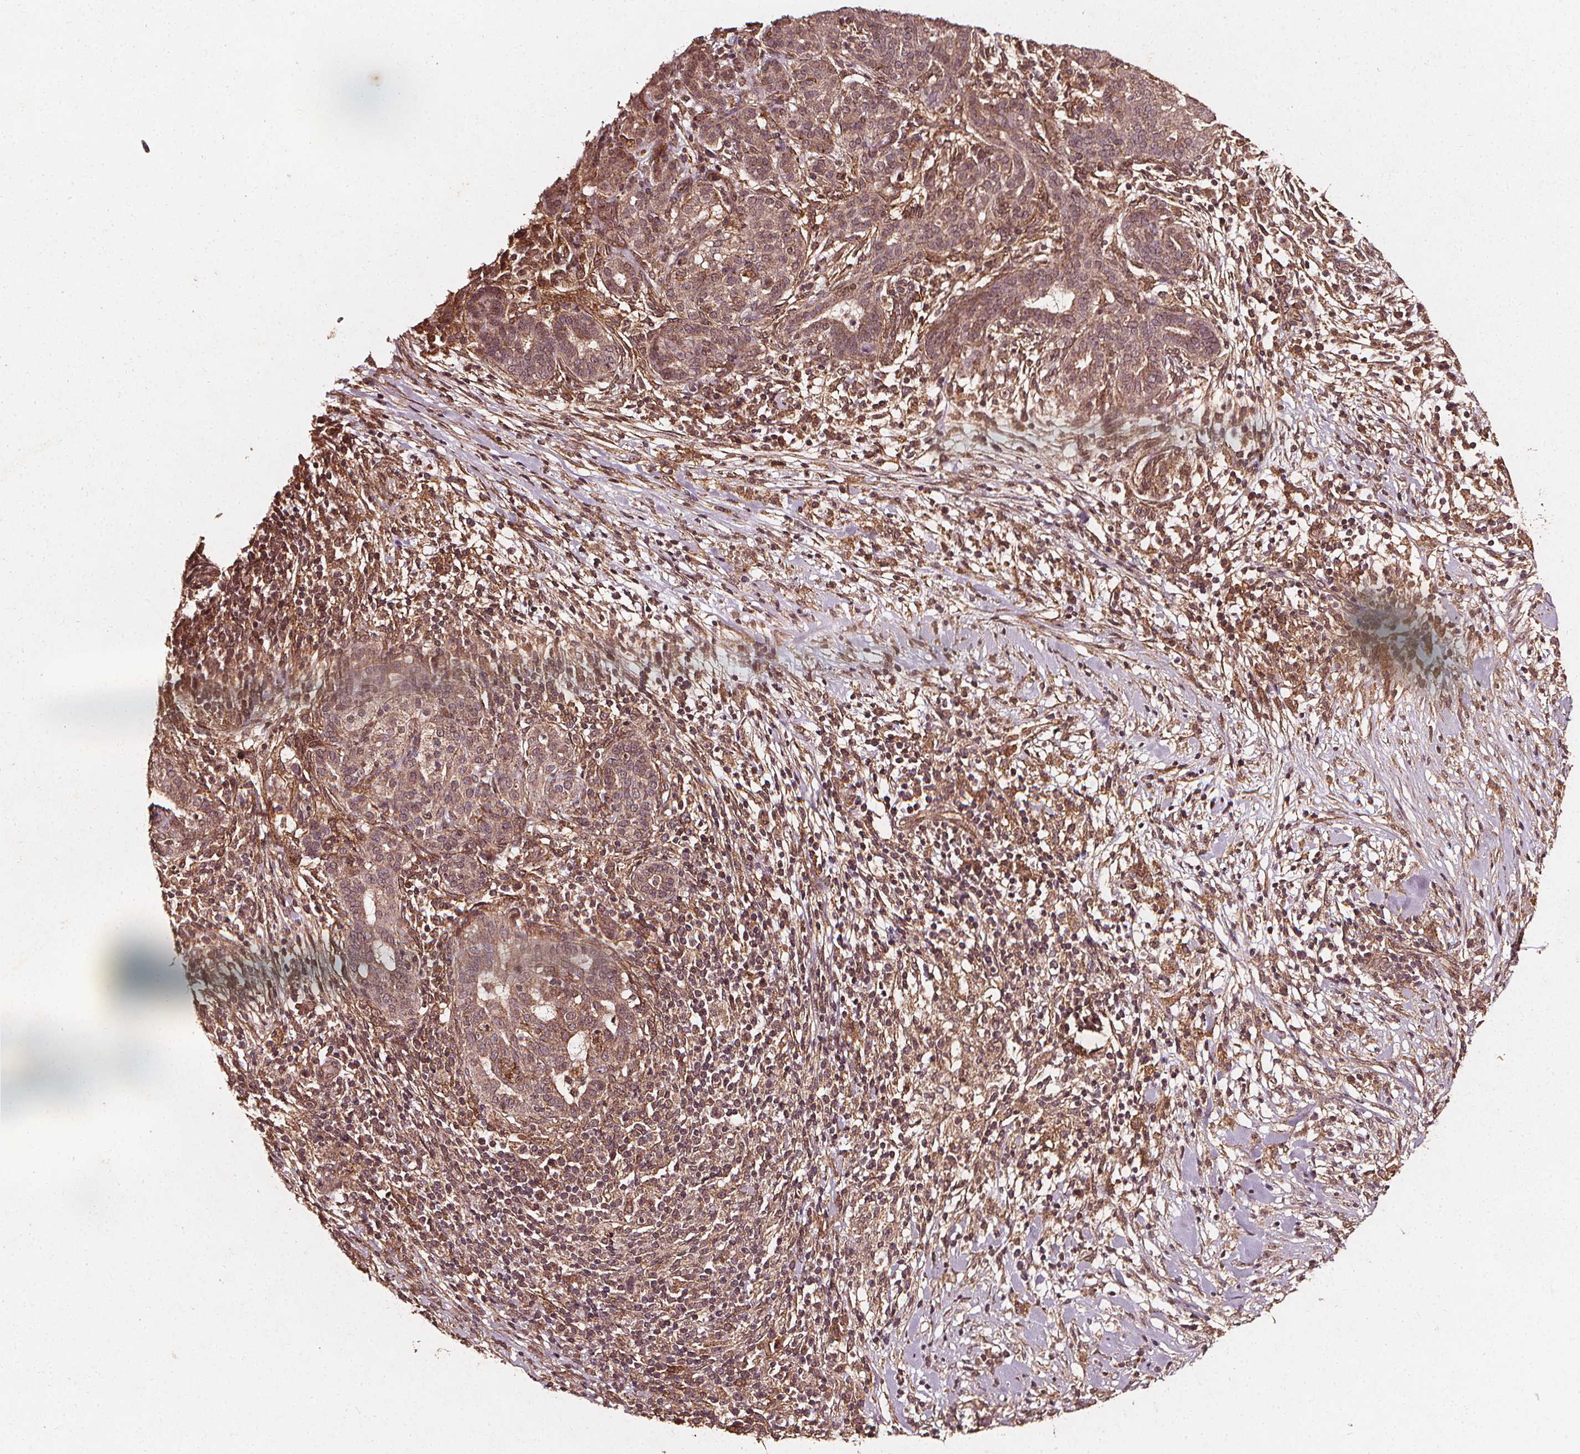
{"staining": {"intensity": "moderate", "quantity": ">75%", "location": "cytoplasmic/membranous"}, "tissue": "pancreatic cancer", "cell_type": "Tumor cells", "image_type": "cancer", "snomed": [{"axis": "morphology", "description": "Adenocarcinoma, NOS"}, {"axis": "topography", "description": "Pancreas"}], "caption": "Immunohistochemistry (IHC) of pancreatic cancer (adenocarcinoma) demonstrates medium levels of moderate cytoplasmic/membranous expression in approximately >75% of tumor cells. The staining was performed using DAB (3,3'-diaminobenzidine), with brown indicating positive protein expression. Nuclei are stained blue with hematoxylin.", "gene": "ABCA1", "patient": {"sex": "male", "age": 44}}